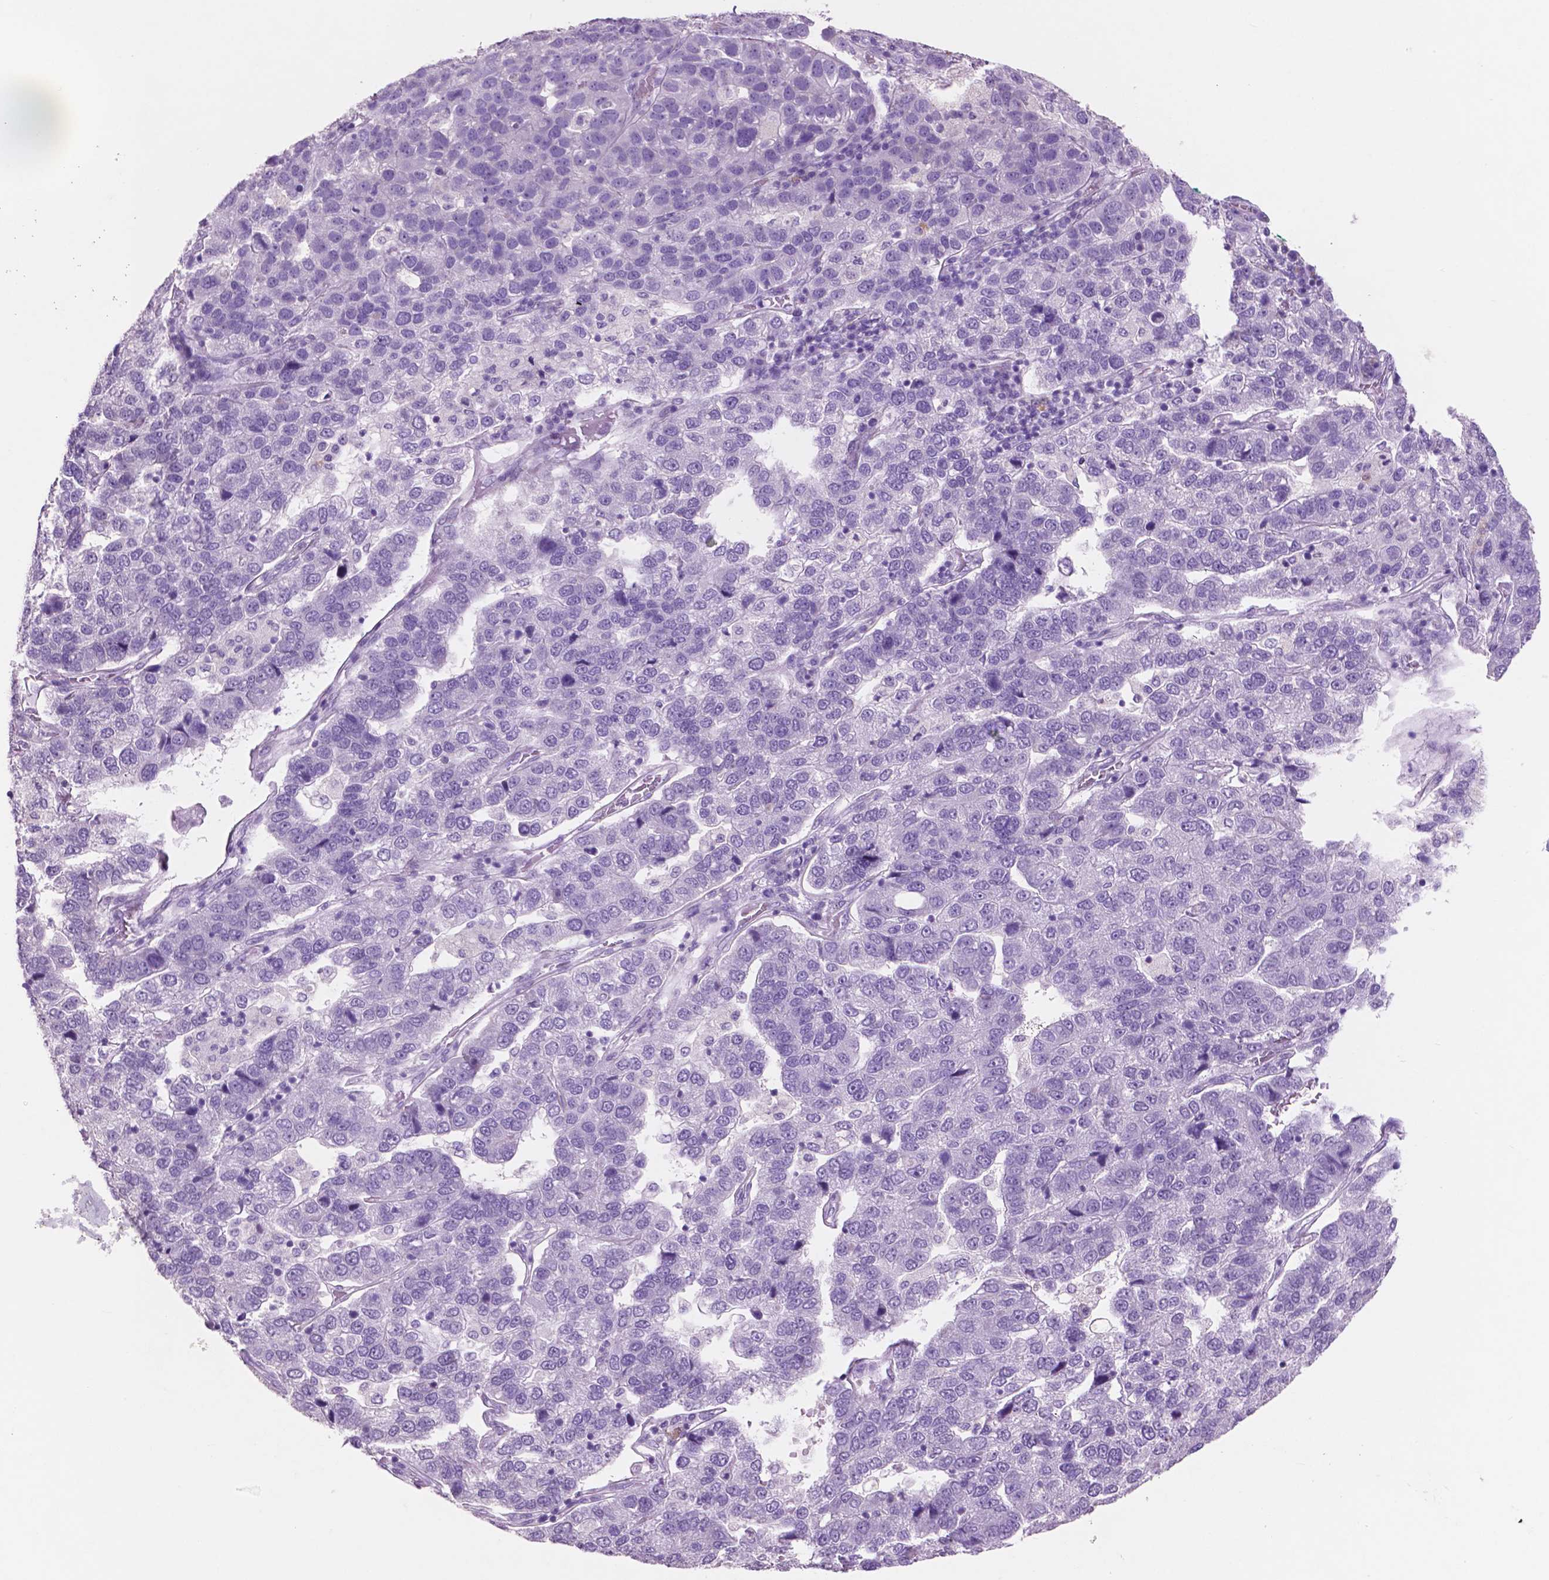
{"staining": {"intensity": "negative", "quantity": "none", "location": "none"}, "tissue": "pancreatic cancer", "cell_type": "Tumor cells", "image_type": "cancer", "snomed": [{"axis": "morphology", "description": "Adenocarcinoma, NOS"}, {"axis": "topography", "description": "Pancreas"}], "caption": "Image shows no protein staining in tumor cells of adenocarcinoma (pancreatic) tissue. Nuclei are stained in blue.", "gene": "IDO1", "patient": {"sex": "female", "age": 61}}